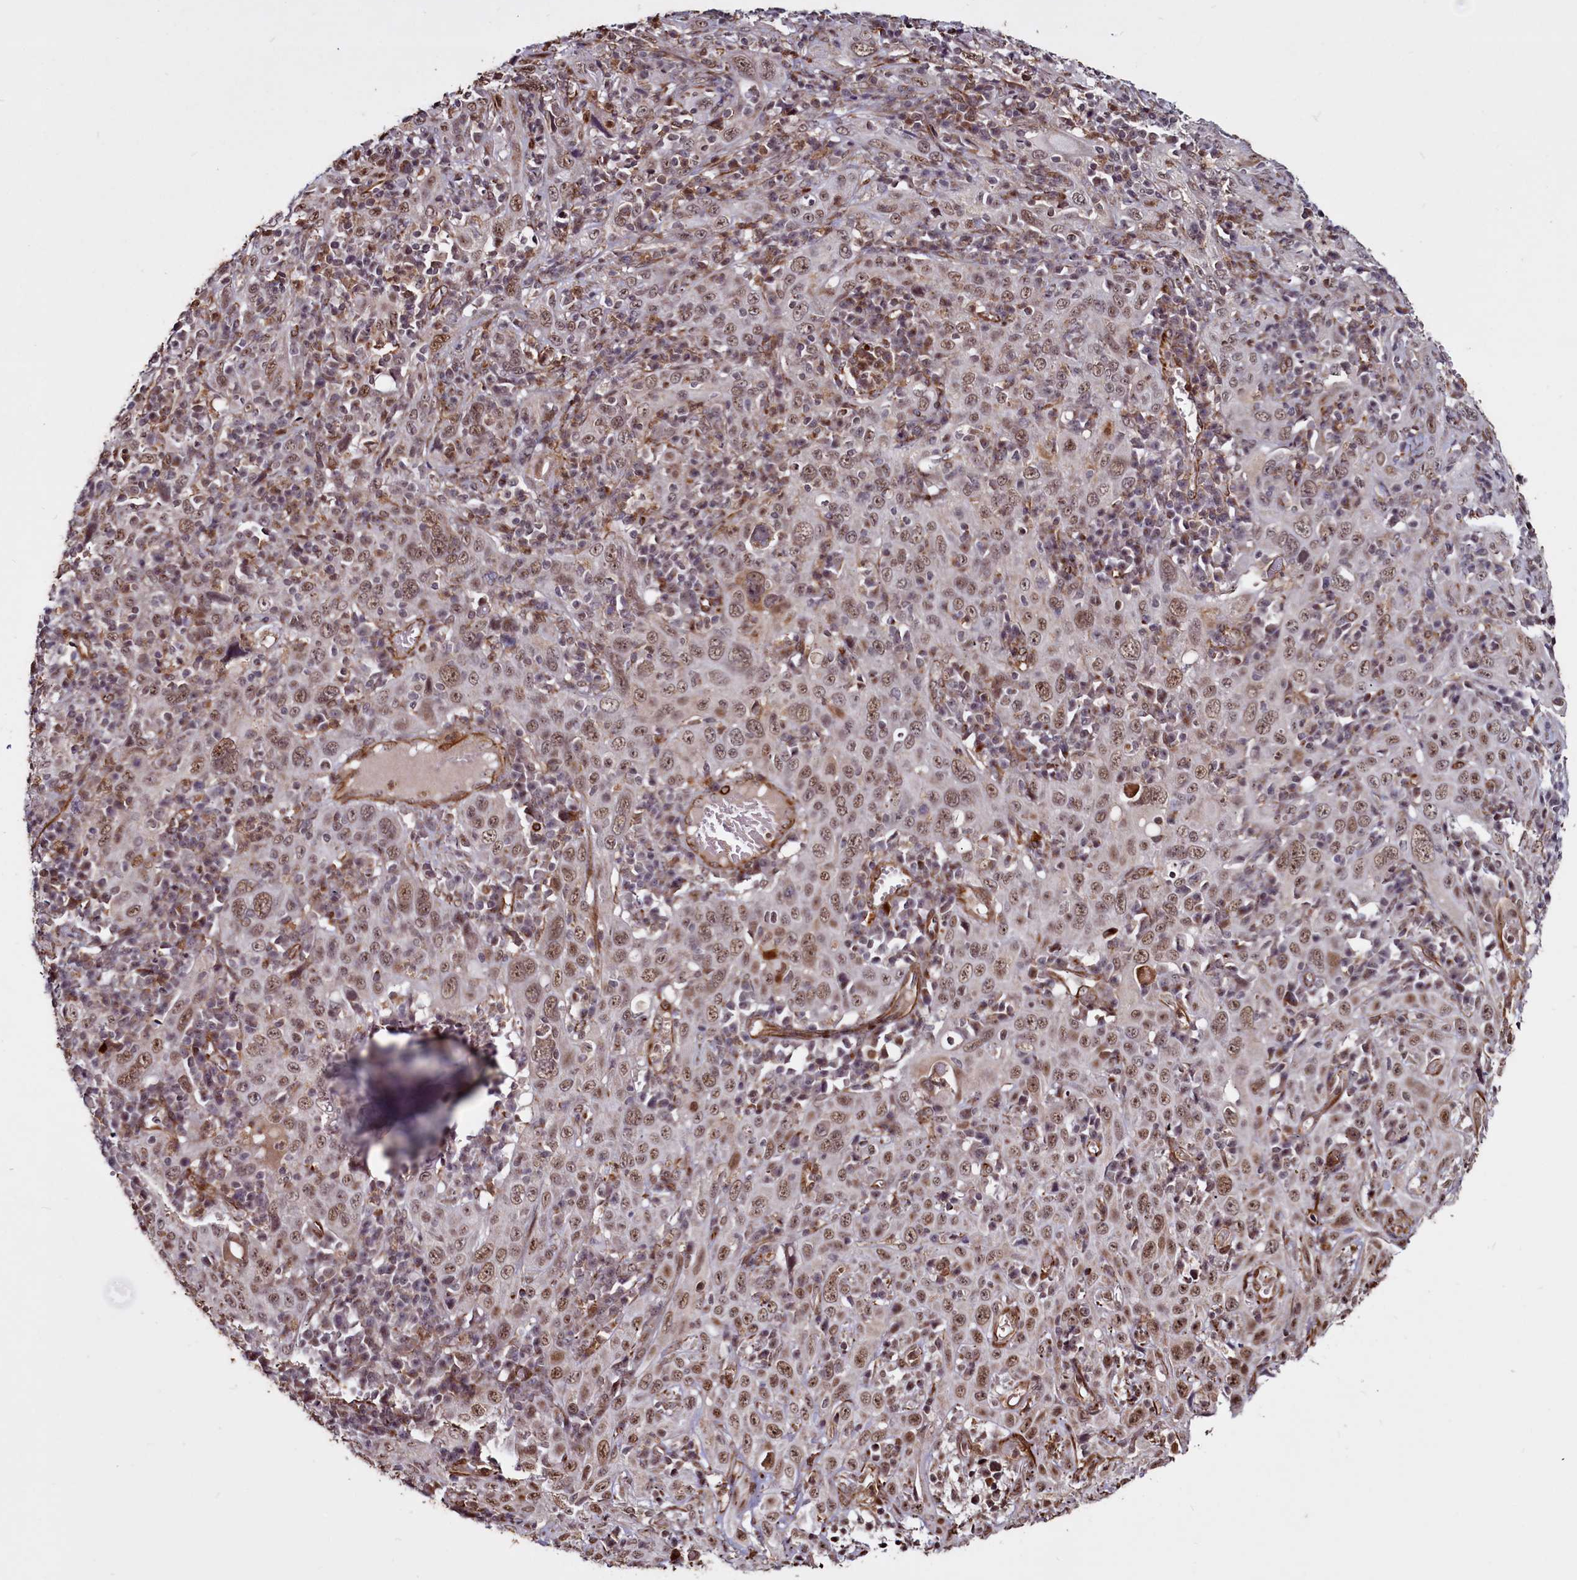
{"staining": {"intensity": "moderate", "quantity": ">75%", "location": "nuclear"}, "tissue": "cervical cancer", "cell_type": "Tumor cells", "image_type": "cancer", "snomed": [{"axis": "morphology", "description": "Squamous cell carcinoma, NOS"}, {"axis": "topography", "description": "Cervix"}], "caption": "Cervical cancer (squamous cell carcinoma) stained with a protein marker demonstrates moderate staining in tumor cells.", "gene": "CLK3", "patient": {"sex": "female", "age": 46}}